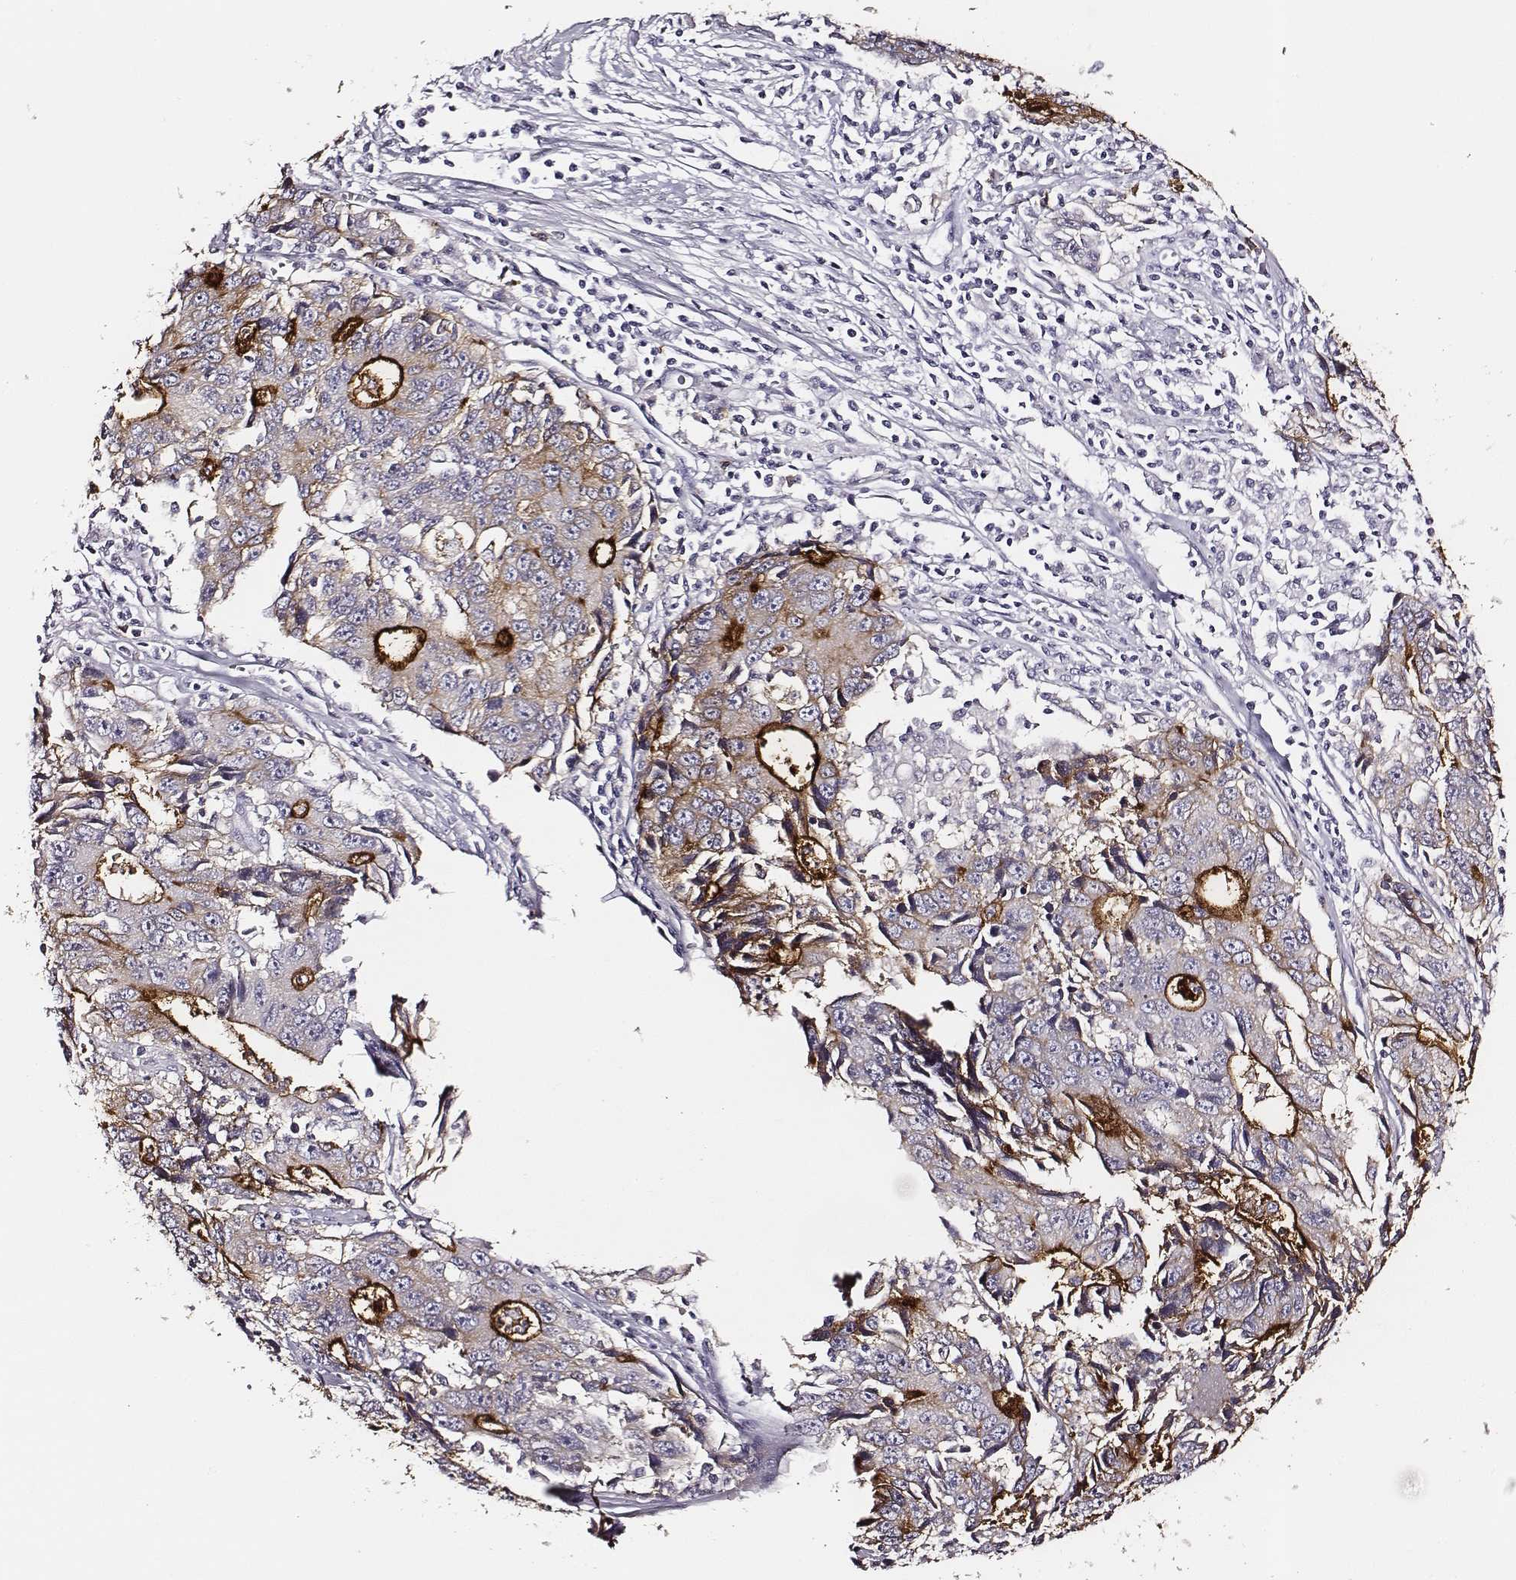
{"staining": {"intensity": "strong", "quantity": "25%-75%", "location": "cytoplasmic/membranous"}, "tissue": "liver cancer", "cell_type": "Tumor cells", "image_type": "cancer", "snomed": [{"axis": "morphology", "description": "Cholangiocarcinoma"}, {"axis": "topography", "description": "Liver"}], "caption": "IHC micrograph of cholangiocarcinoma (liver) stained for a protein (brown), which reveals high levels of strong cytoplasmic/membranous expression in approximately 25%-75% of tumor cells.", "gene": "DPEP1", "patient": {"sex": "male", "age": 65}}